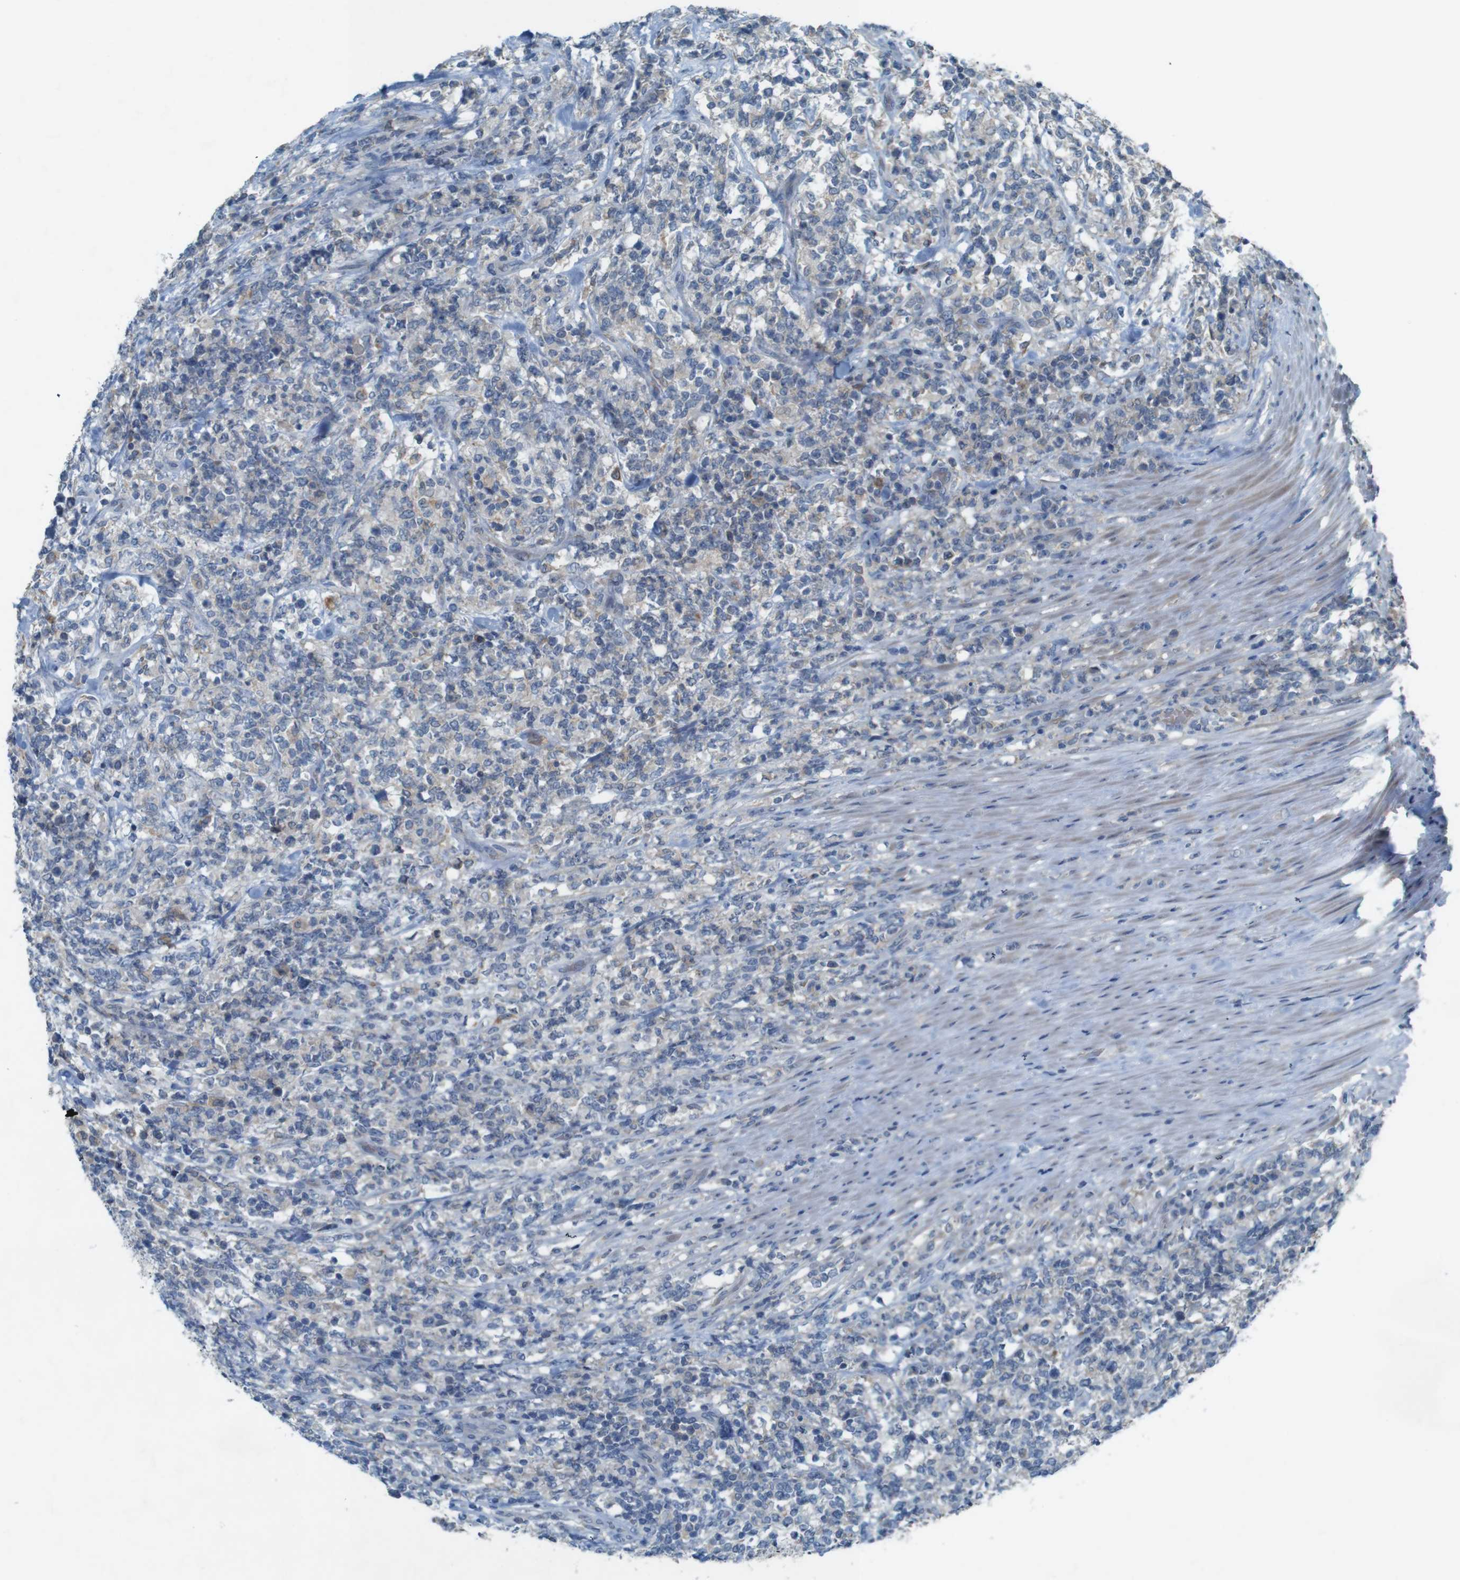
{"staining": {"intensity": "negative", "quantity": "none", "location": "none"}, "tissue": "lymphoma", "cell_type": "Tumor cells", "image_type": "cancer", "snomed": [{"axis": "morphology", "description": "Malignant lymphoma, non-Hodgkin's type, High grade"}, {"axis": "topography", "description": "Soft tissue"}], "caption": "DAB immunohistochemical staining of lymphoma shows no significant positivity in tumor cells.", "gene": "MOGAT3", "patient": {"sex": "male", "age": 18}}